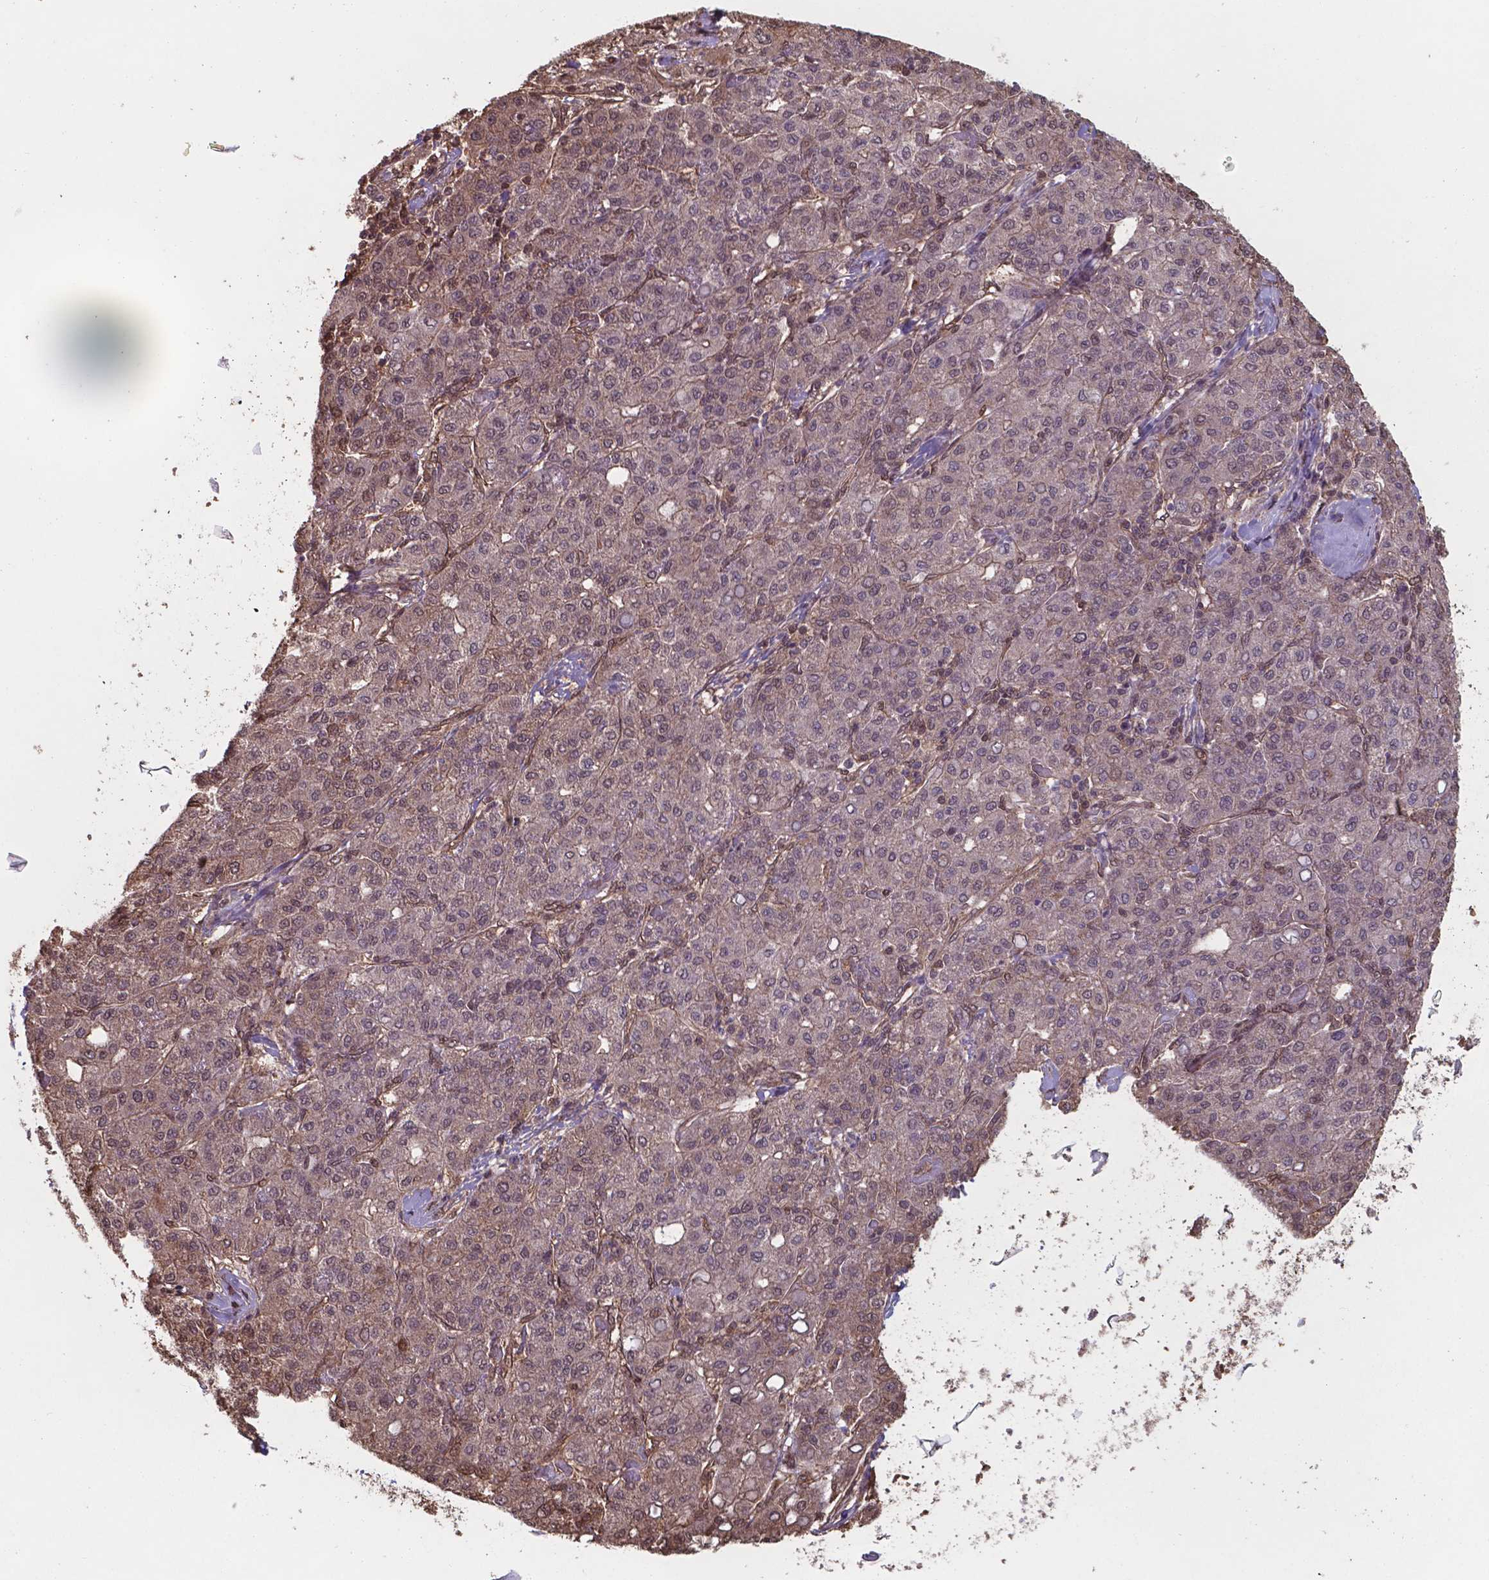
{"staining": {"intensity": "moderate", "quantity": "25%-75%", "location": "cytoplasmic/membranous,nuclear"}, "tissue": "liver cancer", "cell_type": "Tumor cells", "image_type": "cancer", "snomed": [{"axis": "morphology", "description": "Carcinoma, Hepatocellular, NOS"}, {"axis": "topography", "description": "Liver"}], "caption": "Immunohistochemical staining of hepatocellular carcinoma (liver) displays medium levels of moderate cytoplasmic/membranous and nuclear protein expression in approximately 25%-75% of tumor cells.", "gene": "CHP2", "patient": {"sex": "male", "age": 65}}